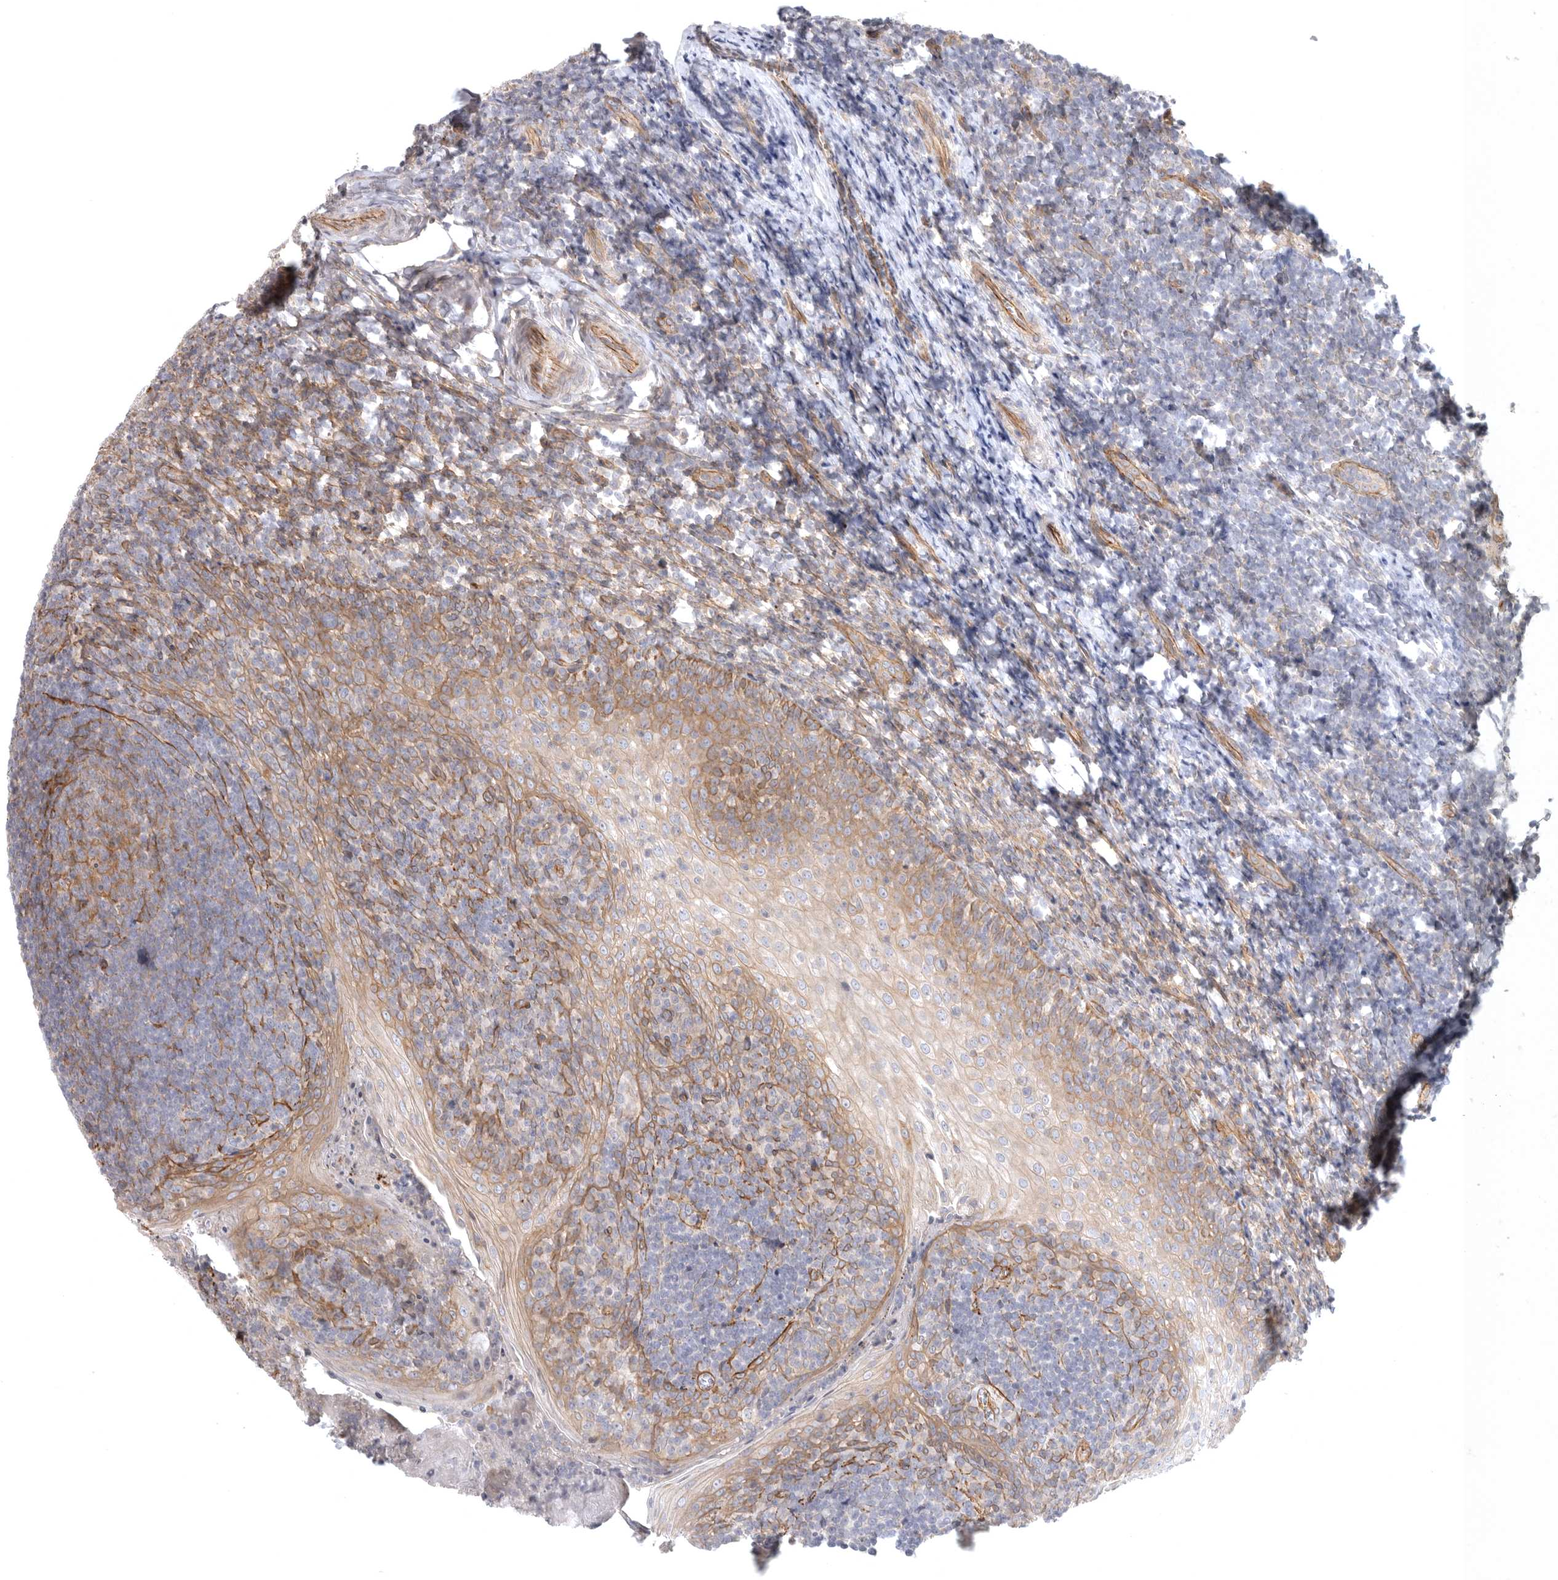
{"staining": {"intensity": "moderate", "quantity": "<25%", "location": "cytoplasmic/membranous"}, "tissue": "tonsil", "cell_type": "Germinal center cells", "image_type": "normal", "snomed": [{"axis": "morphology", "description": "Normal tissue, NOS"}, {"axis": "topography", "description": "Tonsil"}], "caption": "Immunohistochemistry image of normal tonsil: human tonsil stained using immunohistochemistry (IHC) exhibits low levels of moderate protein expression localized specifically in the cytoplasmic/membranous of germinal center cells, appearing as a cytoplasmic/membranous brown color.", "gene": "LONRF1", "patient": {"sex": "male", "age": 27}}